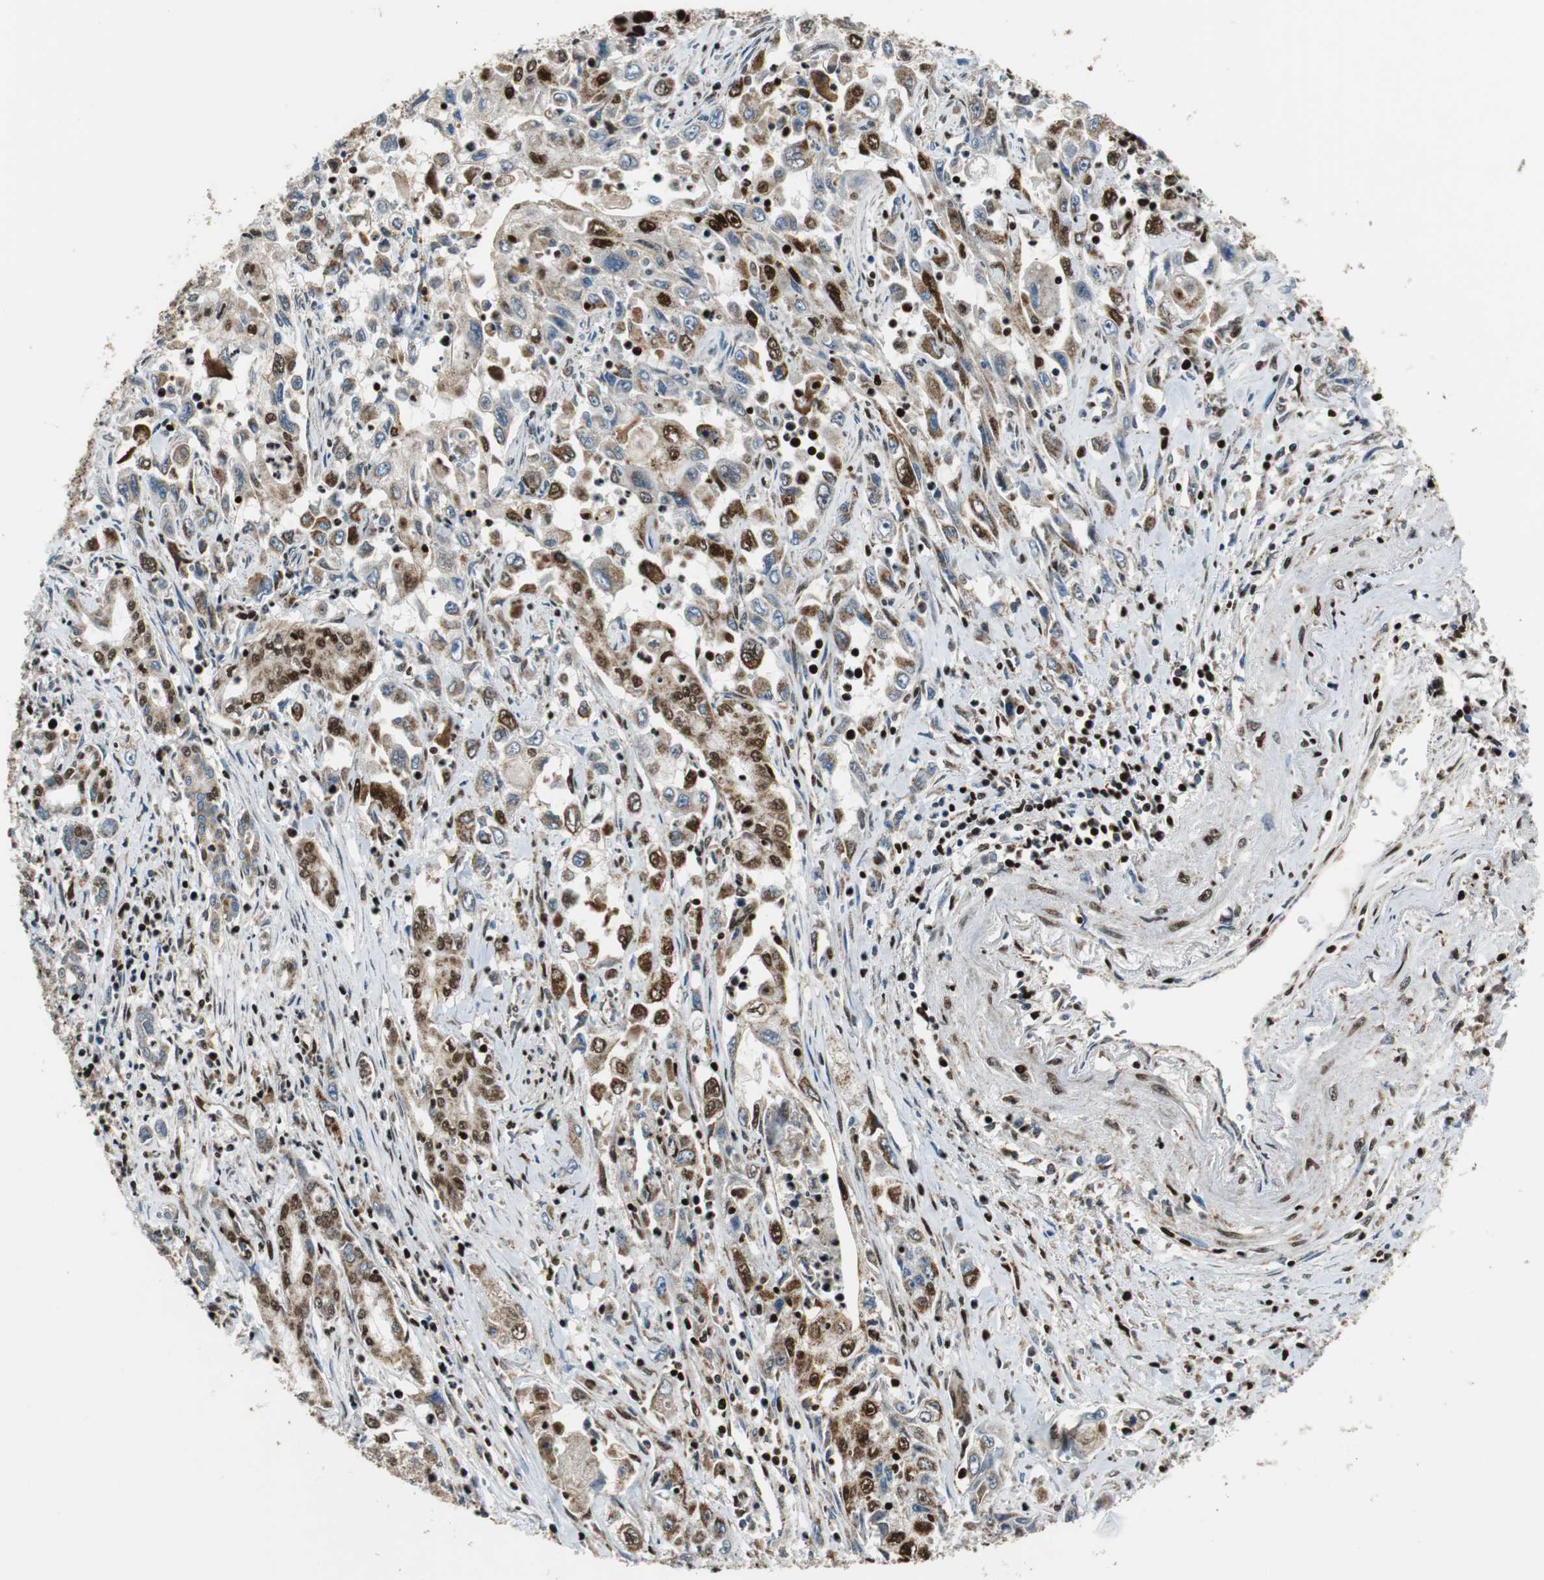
{"staining": {"intensity": "strong", "quantity": "25%-75%", "location": "cytoplasmic/membranous,nuclear"}, "tissue": "pancreatic cancer", "cell_type": "Tumor cells", "image_type": "cancer", "snomed": [{"axis": "morphology", "description": "Adenocarcinoma, NOS"}, {"axis": "topography", "description": "Pancreas"}], "caption": "Strong cytoplasmic/membranous and nuclear expression is present in approximately 25%-75% of tumor cells in pancreatic cancer (adenocarcinoma).", "gene": "HDAC1", "patient": {"sex": "male", "age": 70}}